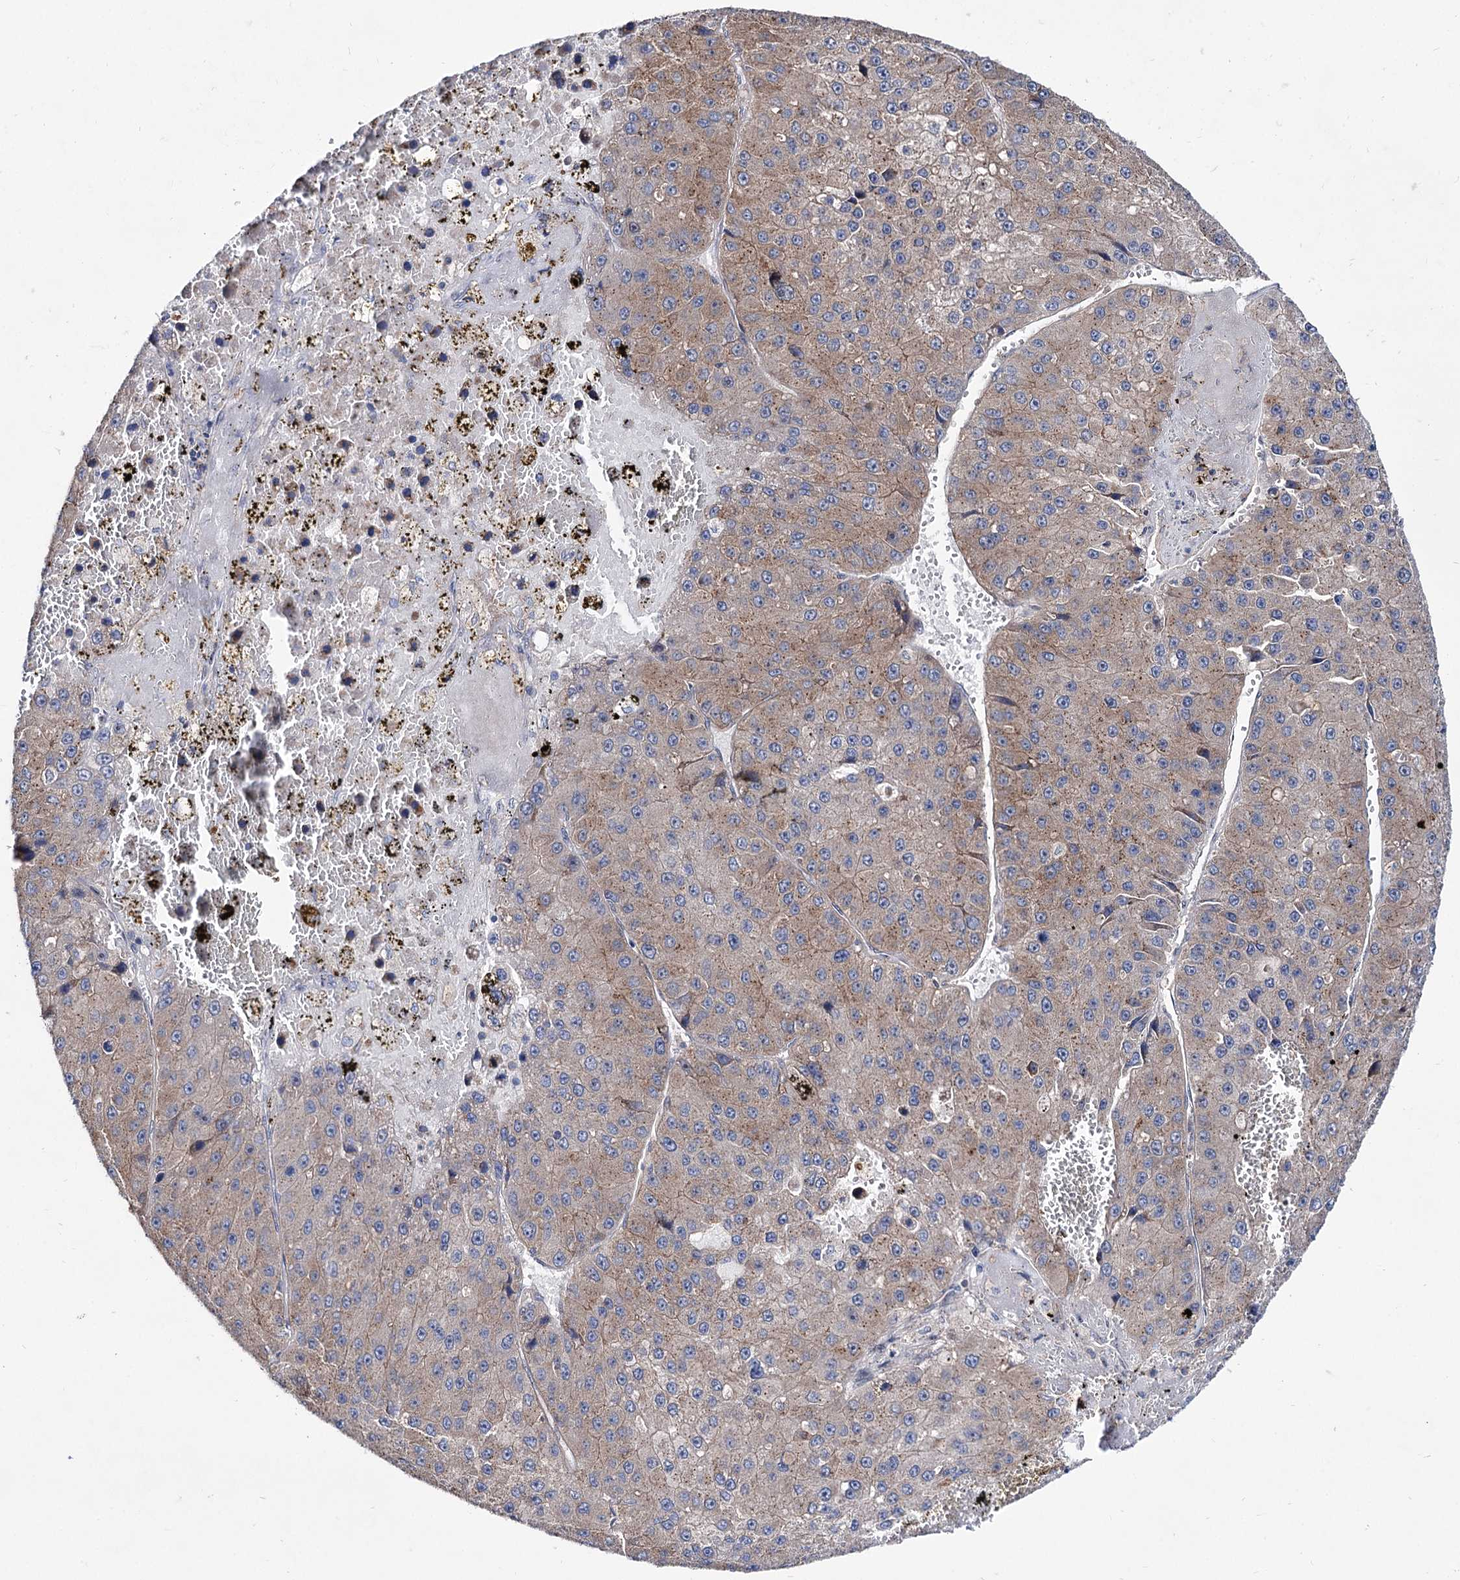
{"staining": {"intensity": "weak", "quantity": ">75%", "location": "cytoplasmic/membranous"}, "tissue": "liver cancer", "cell_type": "Tumor cells", "image_type": "cancer", "snomed": [{"axis": "morphology", "description": "Carcinoma, Hepatocellular, NOS"}, {"axis": "topography", "description": "Liver"}], "caption": "Immunohistochemistry (IHC) photomicrograph of neoplastic tissue: liver cancer stained using immunohistochemistry (IHC) shows low levels of weak protein expression localized specifically in the cytoplasmic/membranous of tumor cells, appearing as a cytoplasmic/membranous brown color.", "gene": "SEC24A", "patient": {"sex": "female", "age": 73}}